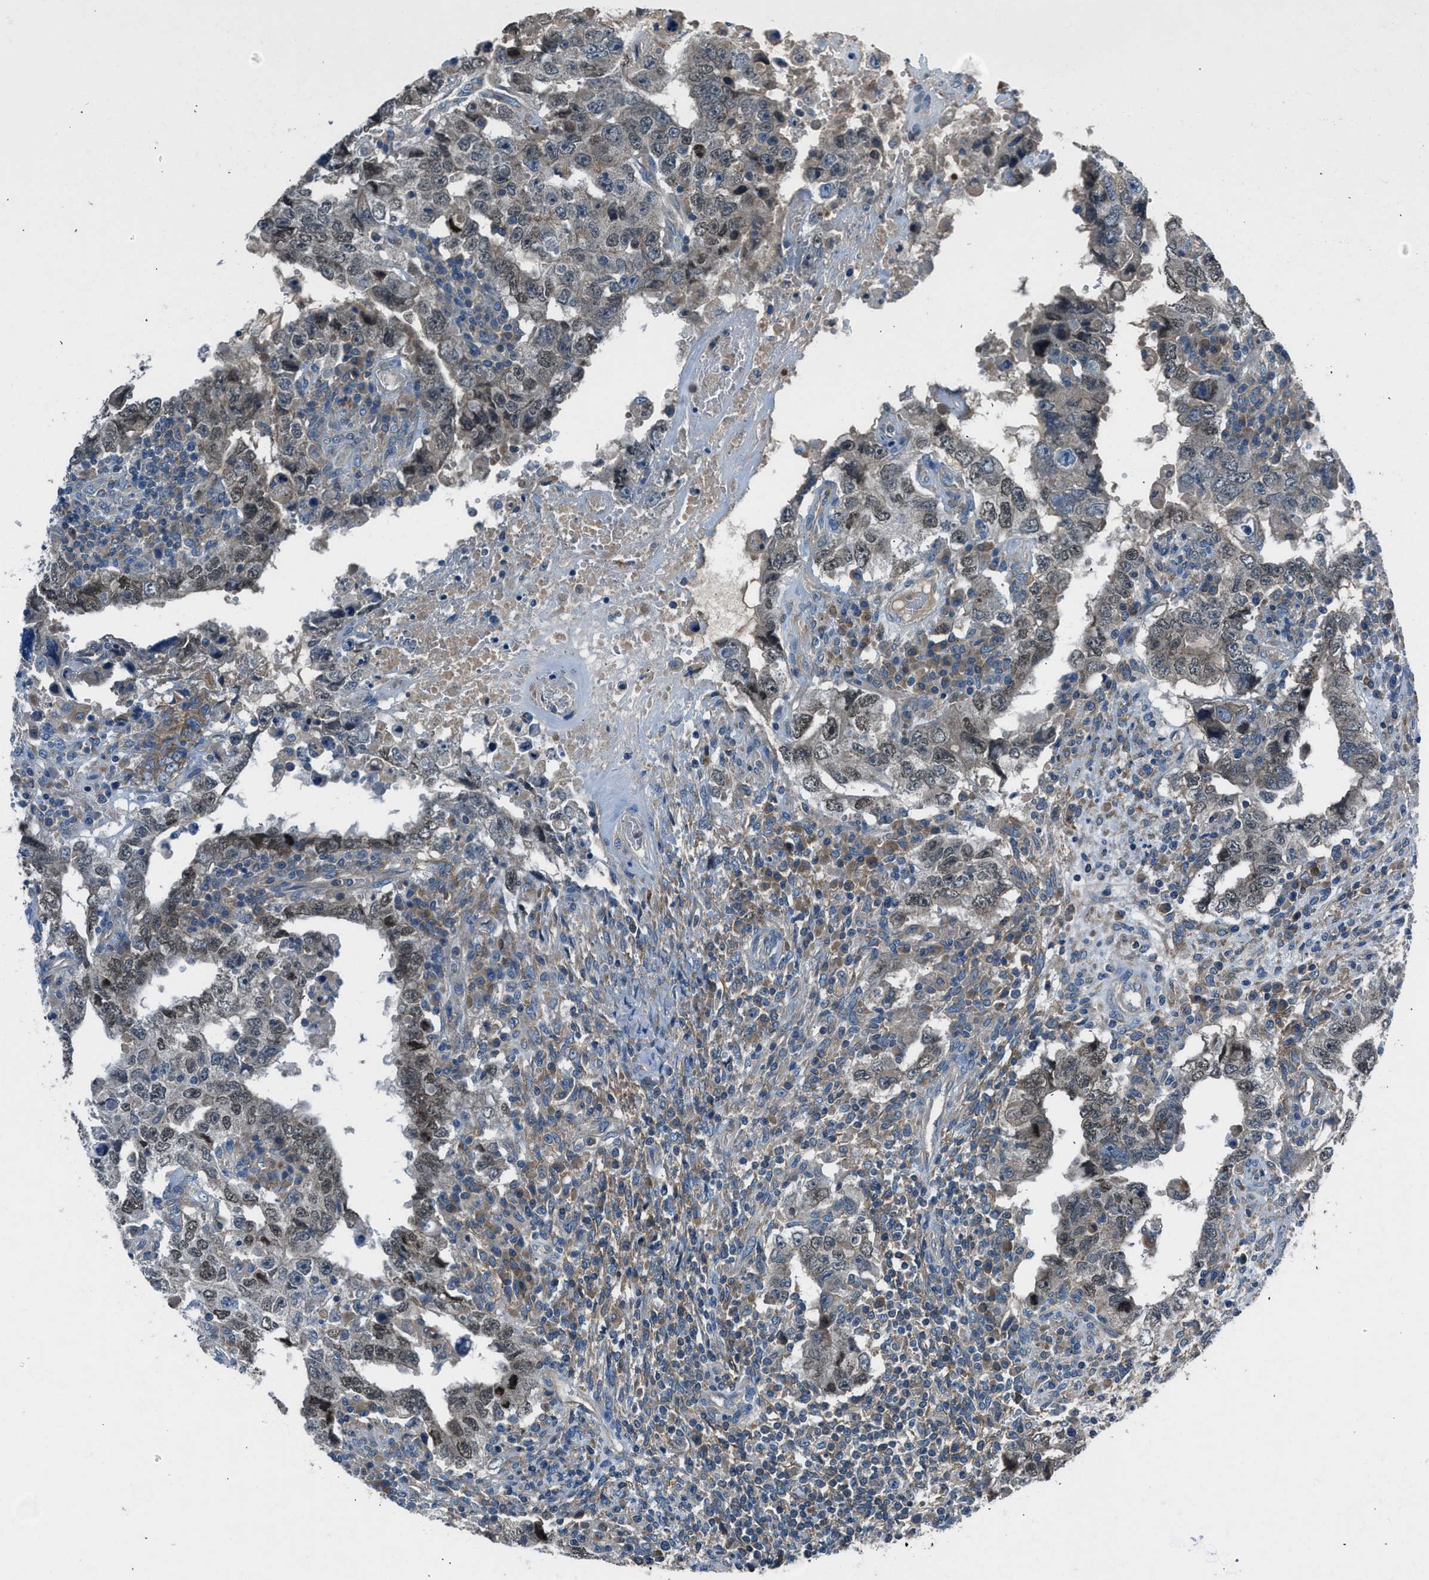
{"staining": {"intensity": "weak", "quantity": "25%-75%", "location": "cytoplasmic/membranous,nuclear"}, "tissue": "testis cancer", "cell_type": "Tumor cells", "image_type": "cancer", "snomed": [{"axis": "morphology", "description": "Carcinoma, Embryonal, NOS"}, {"axis": "topography", "description": "Testis"}], "caption": "Protein analysis of testis embryonal carcinoma tissue shows weak cytoplasmic/membranous and nuclear positivity in approximately 25%-75% of tumor cells.", "gene": "BMP1", "patient": {"sex": "male", "age": 26}}